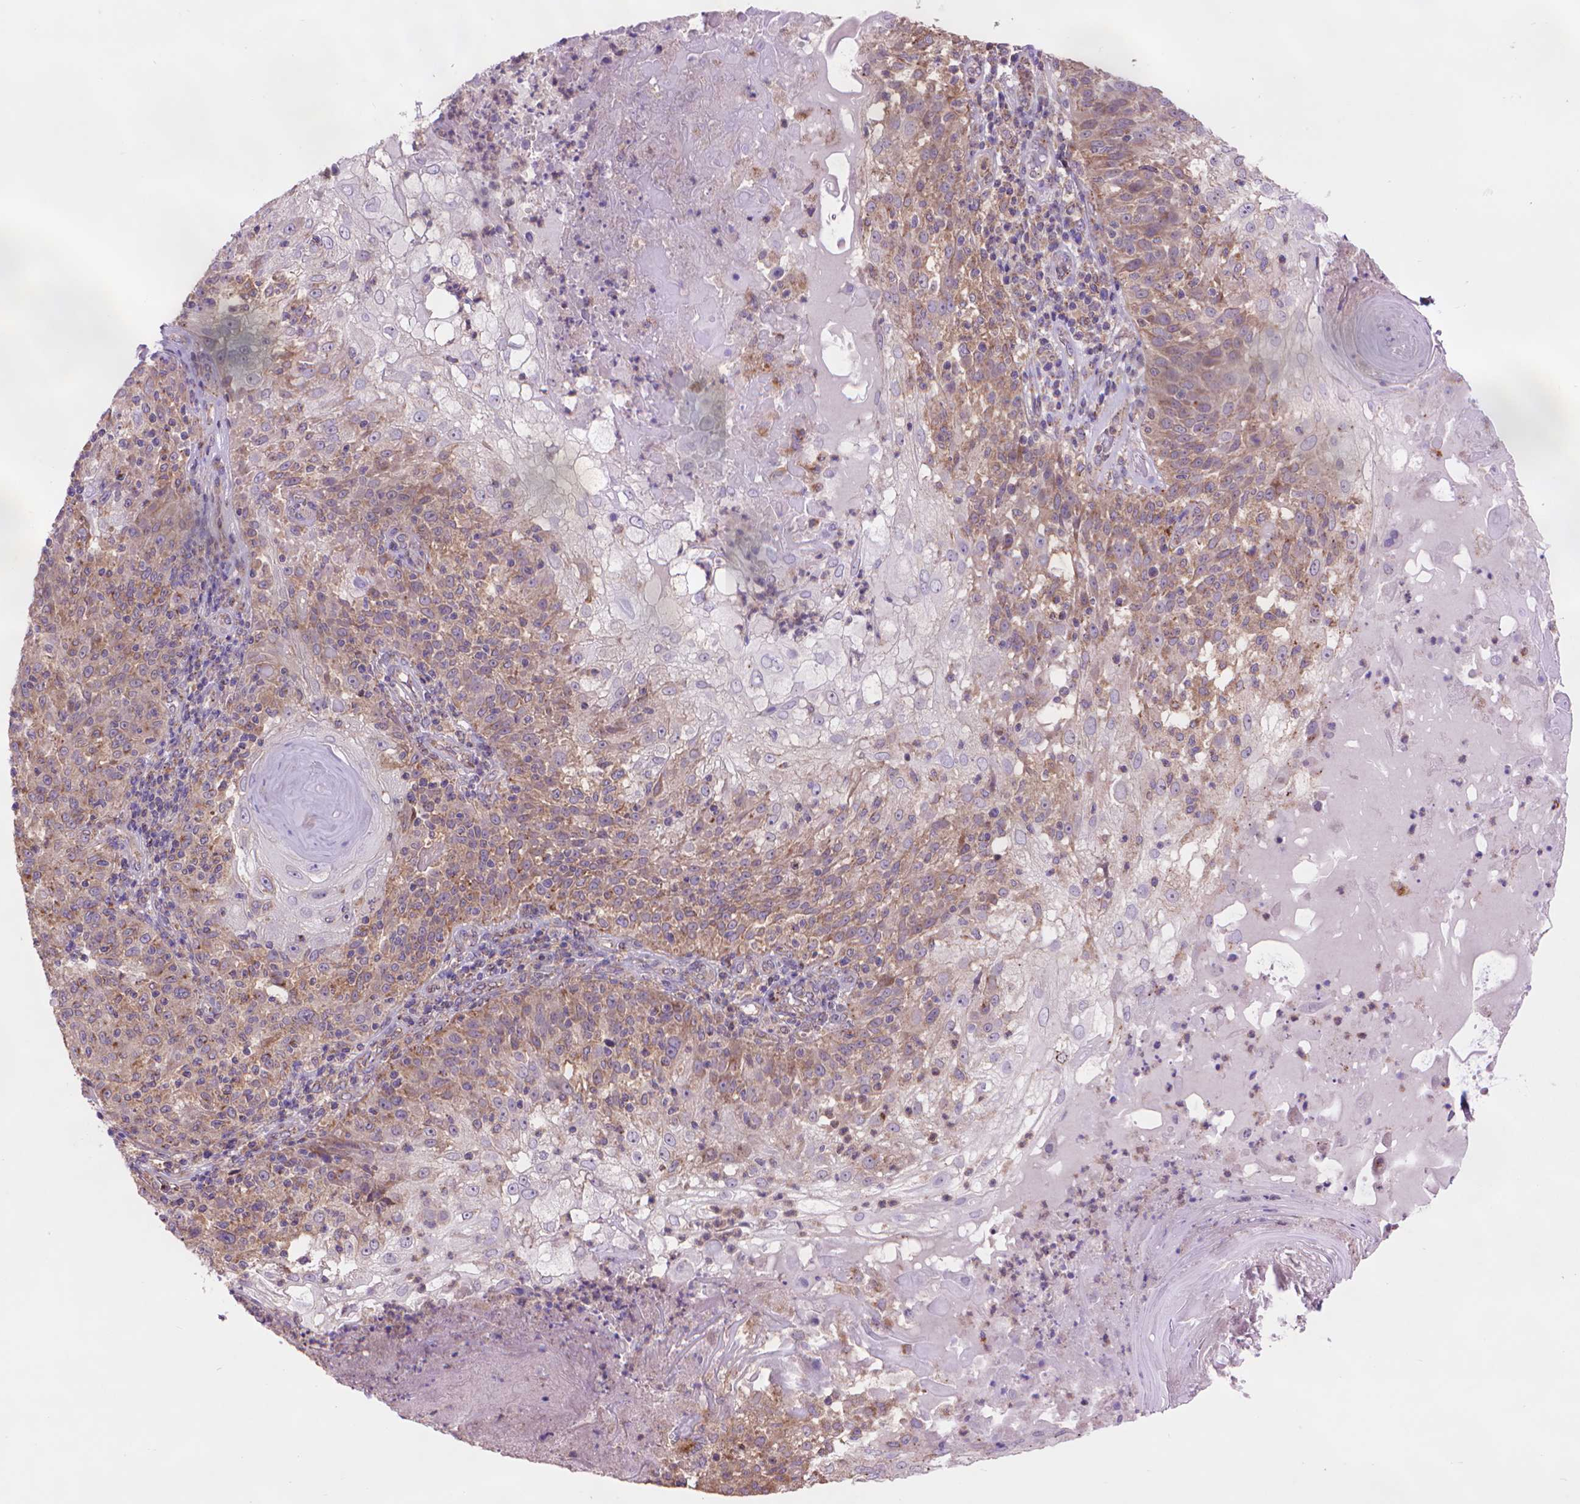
{"staining": {"intensity": "moderate", "quantity": "25%-75%", "location": "cytoplasmic/membranous"}, "tissue": "skin cancer", "cell_type": "Tumor cells", "image_type": "cancer", "snomed": [{"axis": "morphology", "description": "Normal tissue, NOS"}, {"axis": "morphology", "description": "Squamous cell carcinoma, NOS"}, {"axis": "topography", "description": "Skin"}], "caption": "This histopathology image exhibits skin cancer stained with immunohistochemistry to label a protein in brown. The cytoplasmic/membranous of tumor cells show moderate positivity for the protein. Nuclei are counter-stained blue.", "gene": "GLB1", "patient": {"sex": "female", "age": 83}}